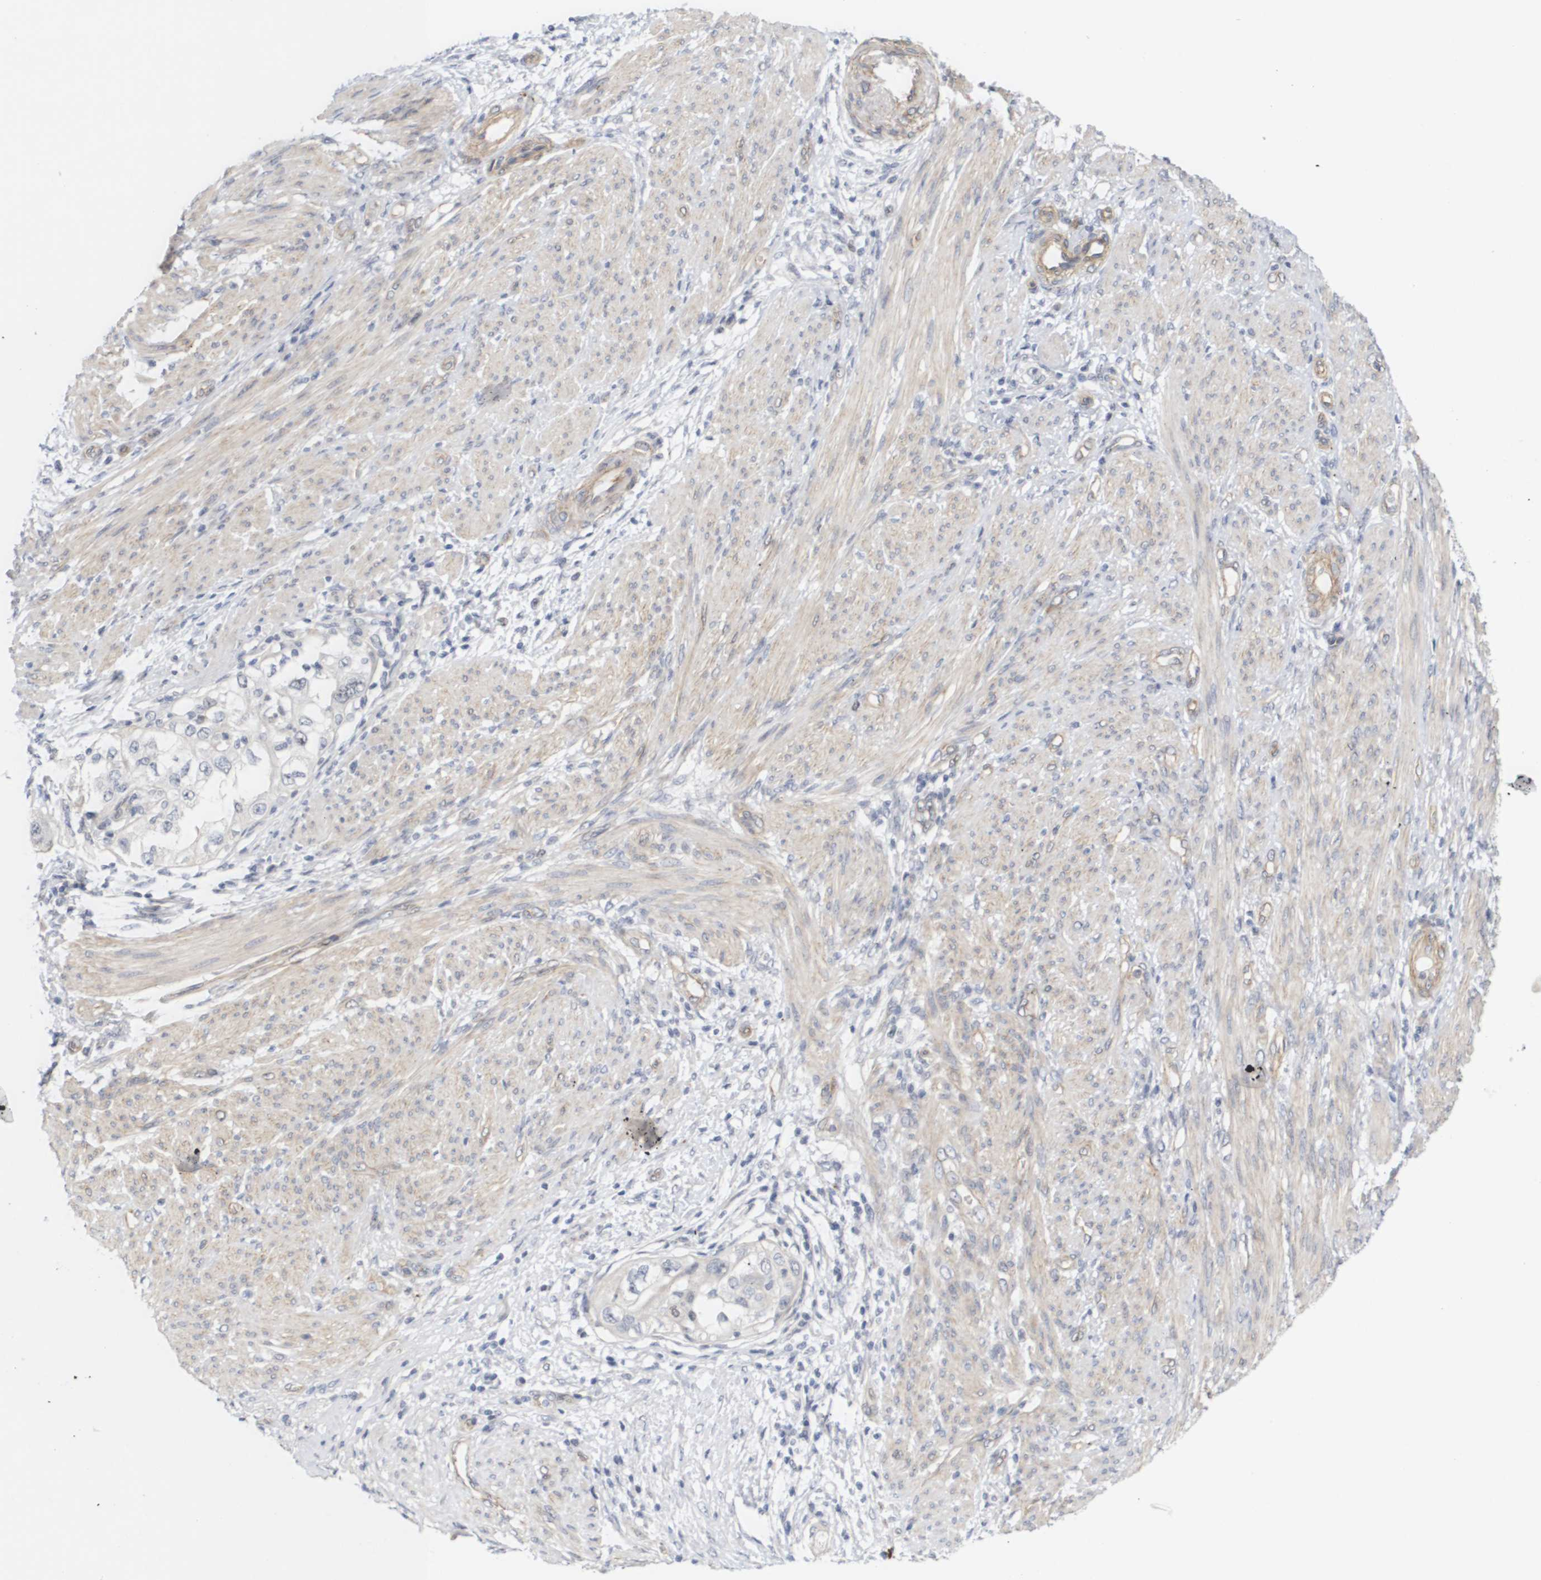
{"staining": {"intensity": "negative", "quantity": "none", "location": "none"}, "tissue": "endometrial cancer", "cell_type": "Tumor cells", "image_type": "cancer", "snomed": [{"axis": "morphology", "description": "Adenocarcinoma, NOS"}, {"axis": "topography", "description": "Endometrium"}], "caption": "Immunohistochemistry (IHC) histopathology image of endometrial cancer stained for a protein (brown), which reveals no expression in tumor cells. Brightfield microscopy of IHC stained with DAB (3,3'-diaminobenzidine) (brown) and hematoxylin (blue), captured at high magnification.", "gene": "CYB561", "patient": {"sex": "female", "age": 85}}